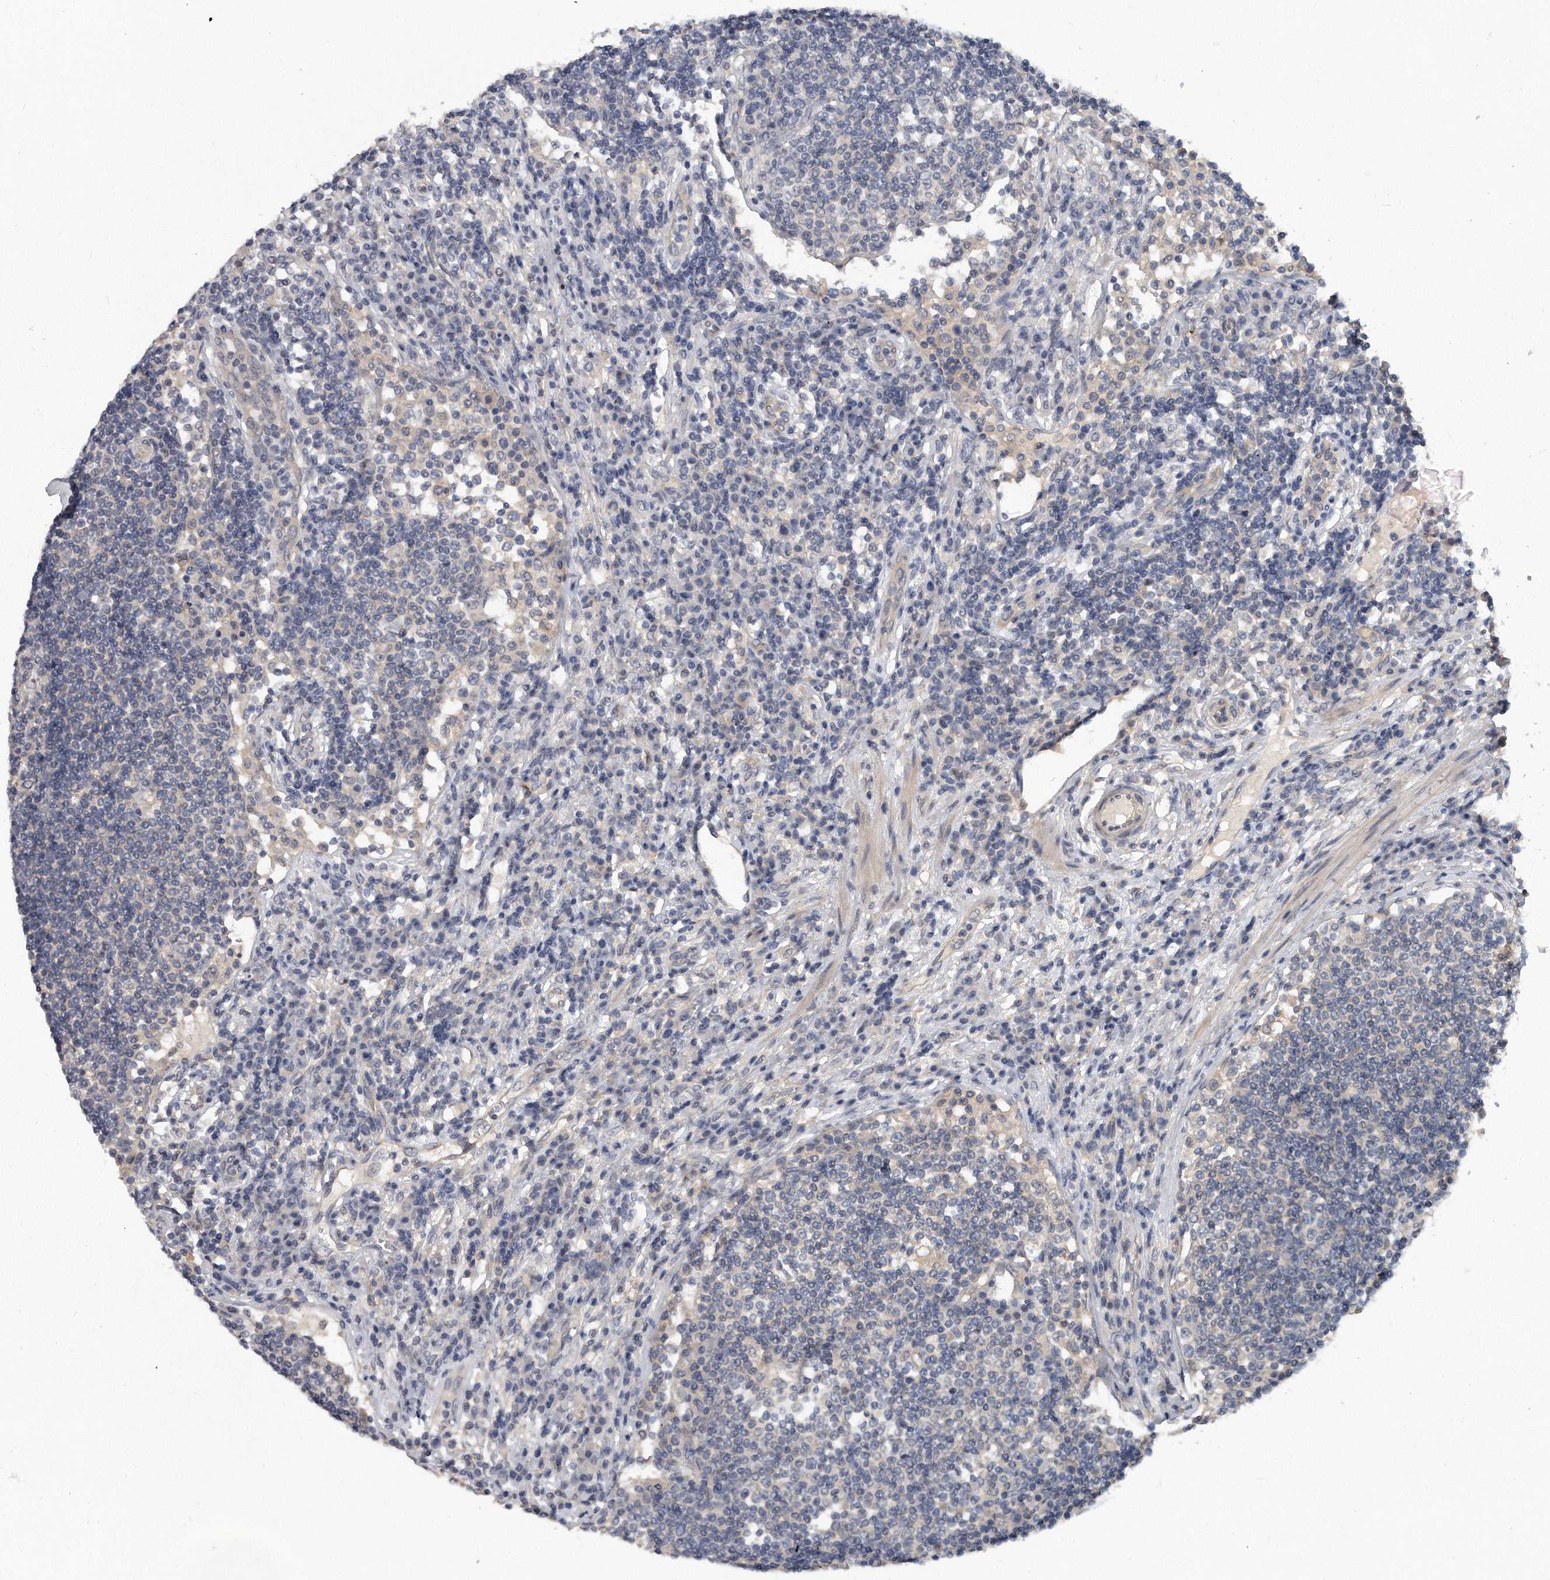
{"staining": {"intensity": "negative", "quantity": "none", "location": "none"}, "tissue": "lymph node", "cell_type": "Germinal center cells", "image_type": "normal", "snomed": [{"axis": "morphology", "description": "Normal tissue, NOS"}, {"axis": "topography", "description": "Lymph node"}], "caption": "Immunohistochemistry (IHC) photomicrograph of unremarkable human lymph node stained for a protein (brown), which exhibits no positivity in germinal center cells.", "gene": "KLHL7", "patient": {"sex": "female", "age": 53}}